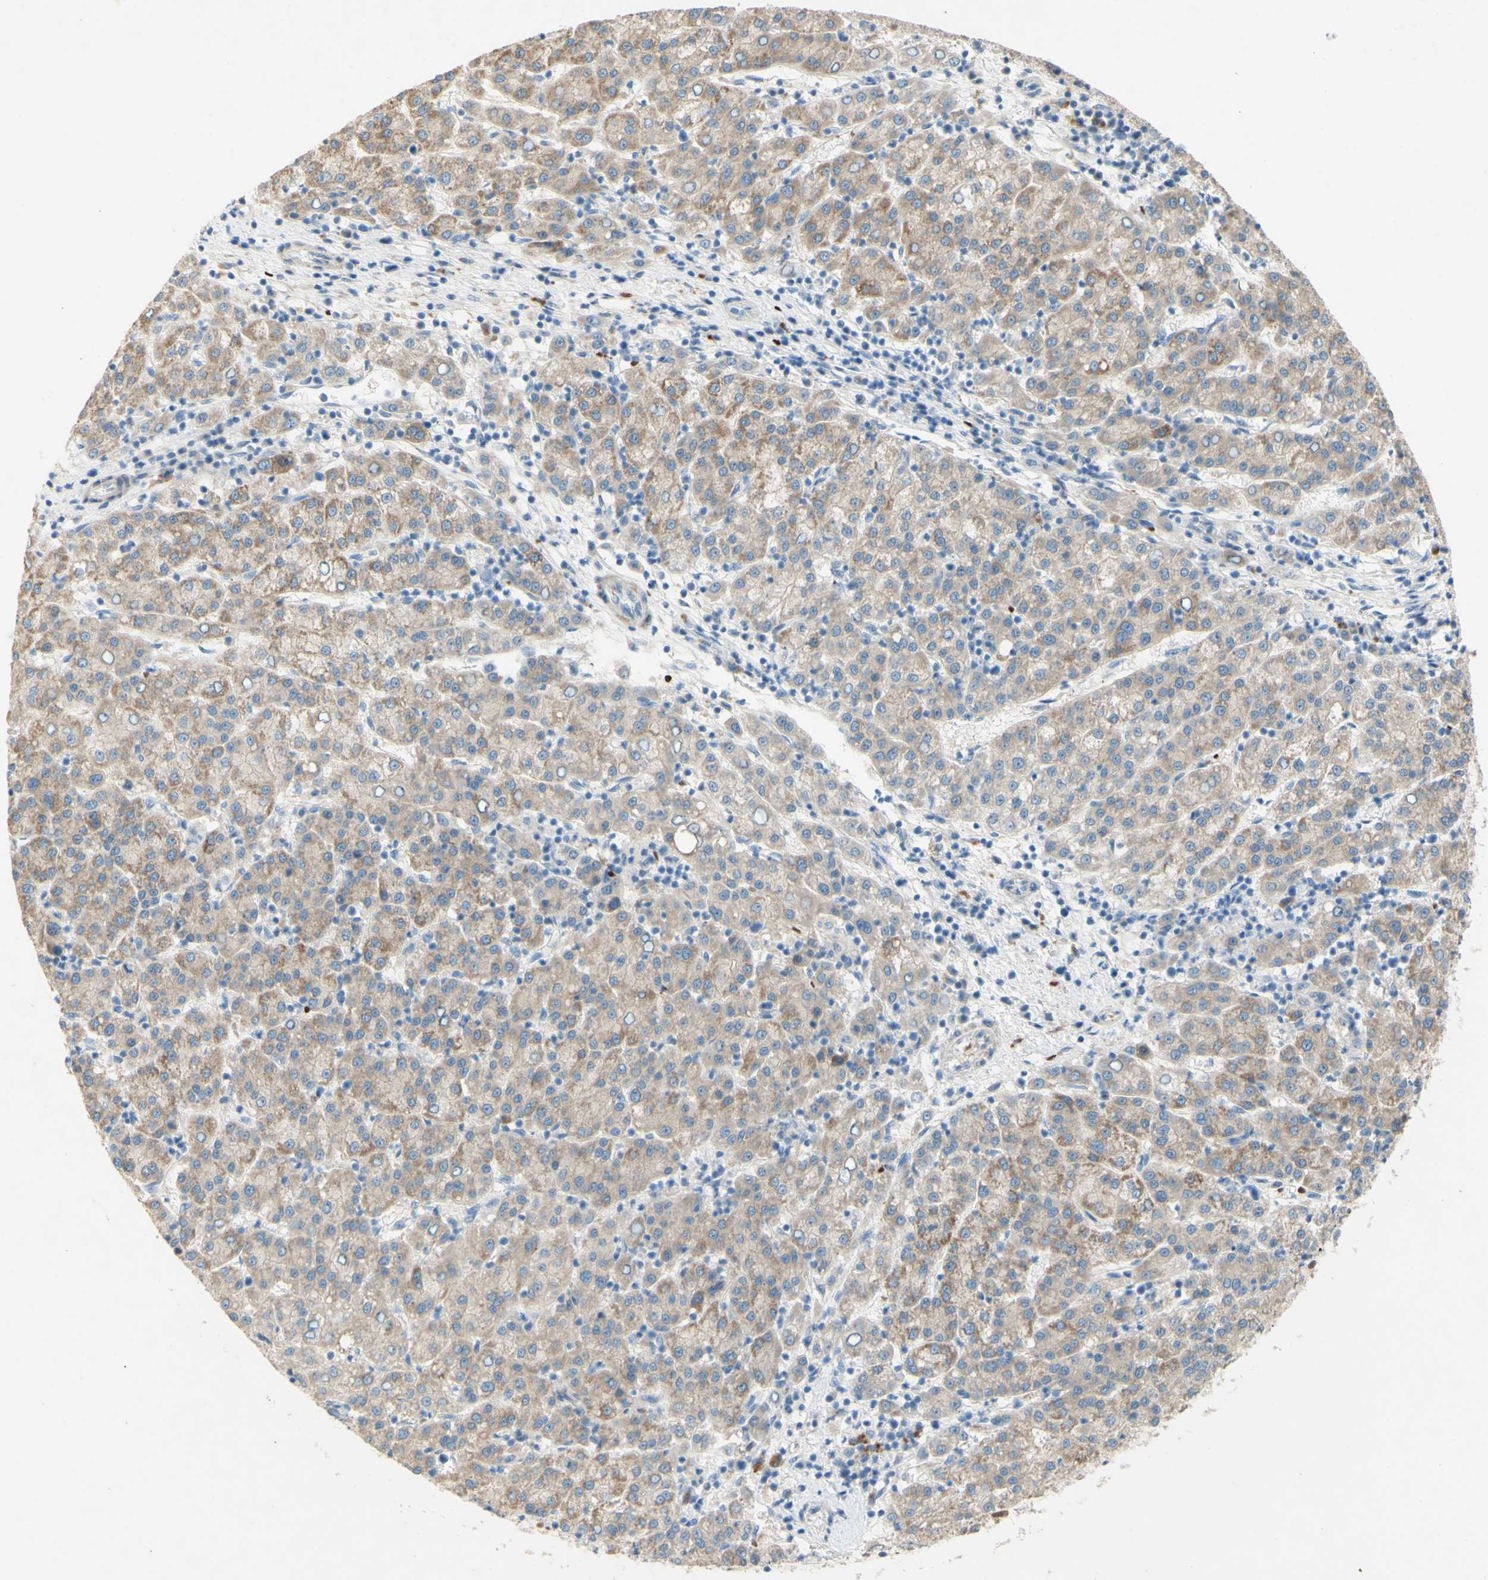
{"staining": {"intensity": "weak", "quantity": ">75%", "location": "cytoplasmic/membranous"}, "tissue": "liver cancer", "cell_type": "Tumor cells", "image_type": "cancer", "snomed": [{"axis": "morphology", "description": "Carcinoma, Hepatocellular, NOS"}, {"axis": "topography", "description": "Liver"}], "caption": "Liver cancer stained with DAB IHC reveals low levels of weak cytoplasmic/membranous staining in approximately >75% of tumor cells. (brown staining indicates protein expression, while blue staining denotes nuclei).", "gene": "GAN", "patient": {"sex": "female", "age": 58}}